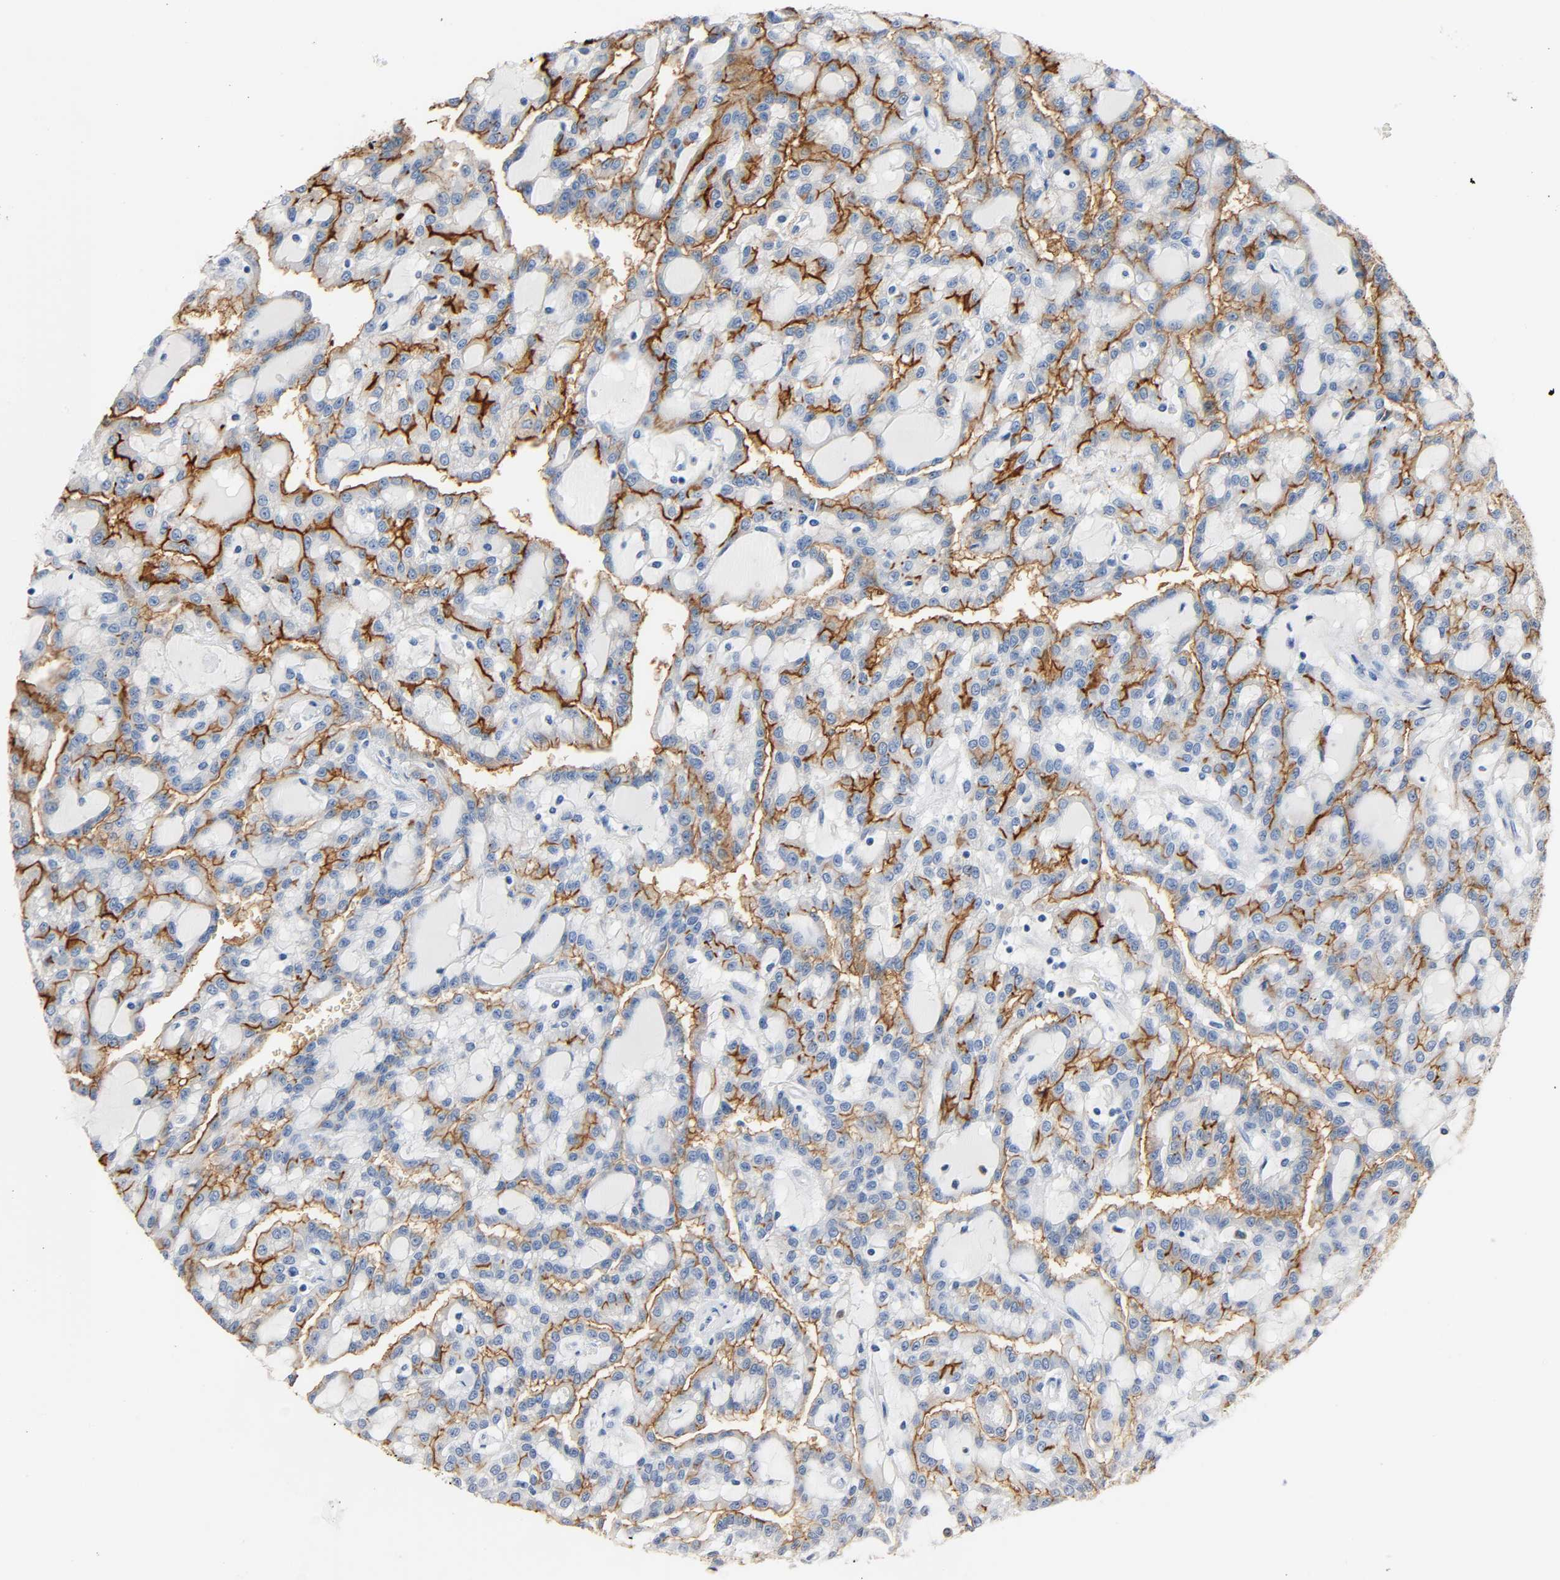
{"staining": {"intensity": "strong", "quantity": "25%-75%", "location": "cytoplasmic/membranous"}, "tissue": "renal cancer", "cell_type": "Tumor cells", "image_type": "cancer", "snomed": [{"axis": "morphology", "description": "Adenocarcinoma, NOS"}, {"axis": "topography", "description": "Kidney"}], "caption": "Protein staining shows strong cytoplasmic/membranous expression in about 25%-75% of tumor cells in renal adenocarcinoma.", "gene": "ANPEP", "patient": {"sex": "male", "age": 63}}